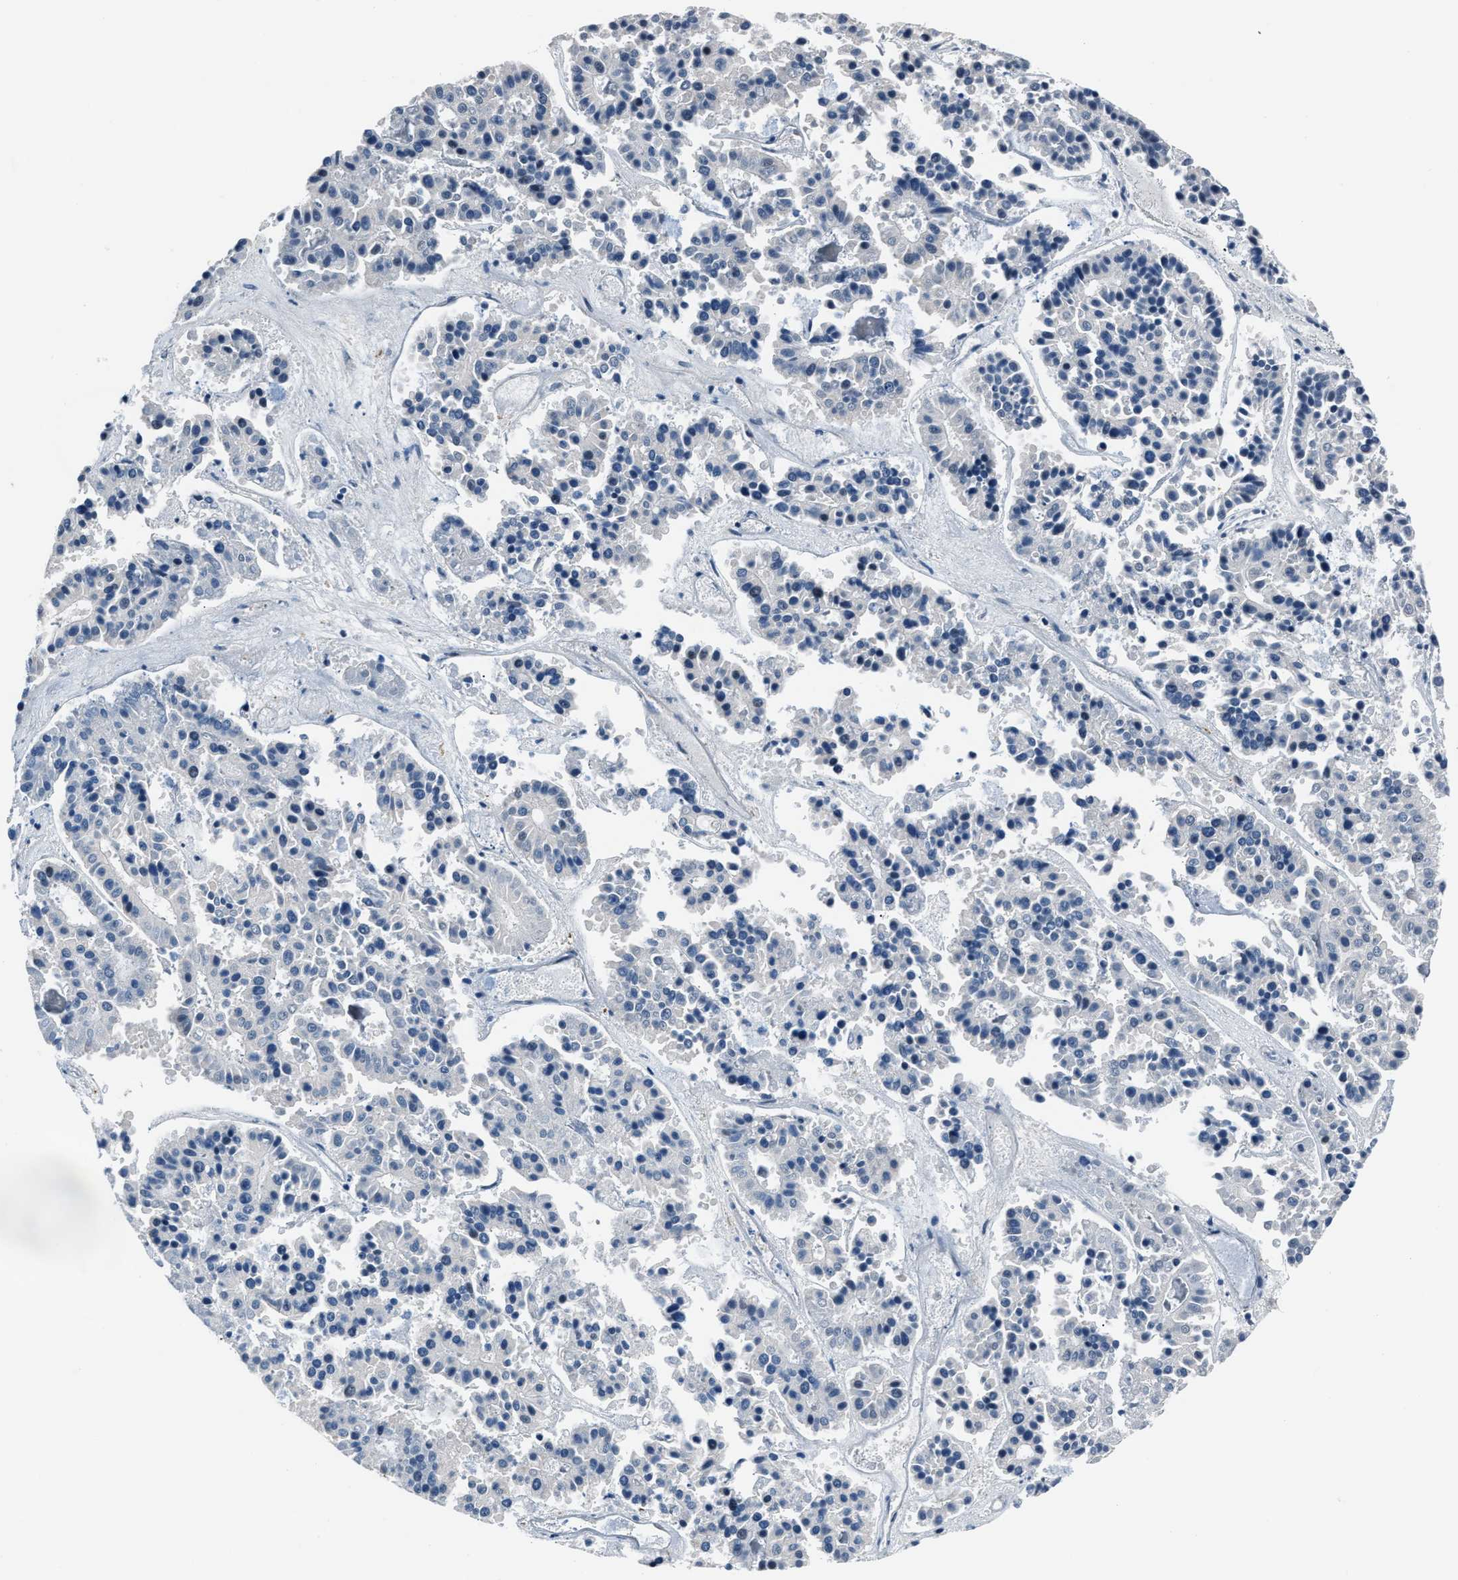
{"staining": {"intensity": "negative", "quantity": "none", "location": "none"}, "tissue": "pancreatic cancer", "cell_type": "Tumor cells", "image_type": "cancer", "snomed": [{"axis": "morphology", "description": "Adenocarcinoma, NOS"}, {"axis": "topography", "description": "Pancreas"}], "caption": "An IHC photomicrograph of adenocarcinoma (pancreatic) is shown. There is no staining in tumor cells of adenocarcinoma (pancreatic).", "gene": "MPDZ", "patient": {"sex": "male", "age": 50}}